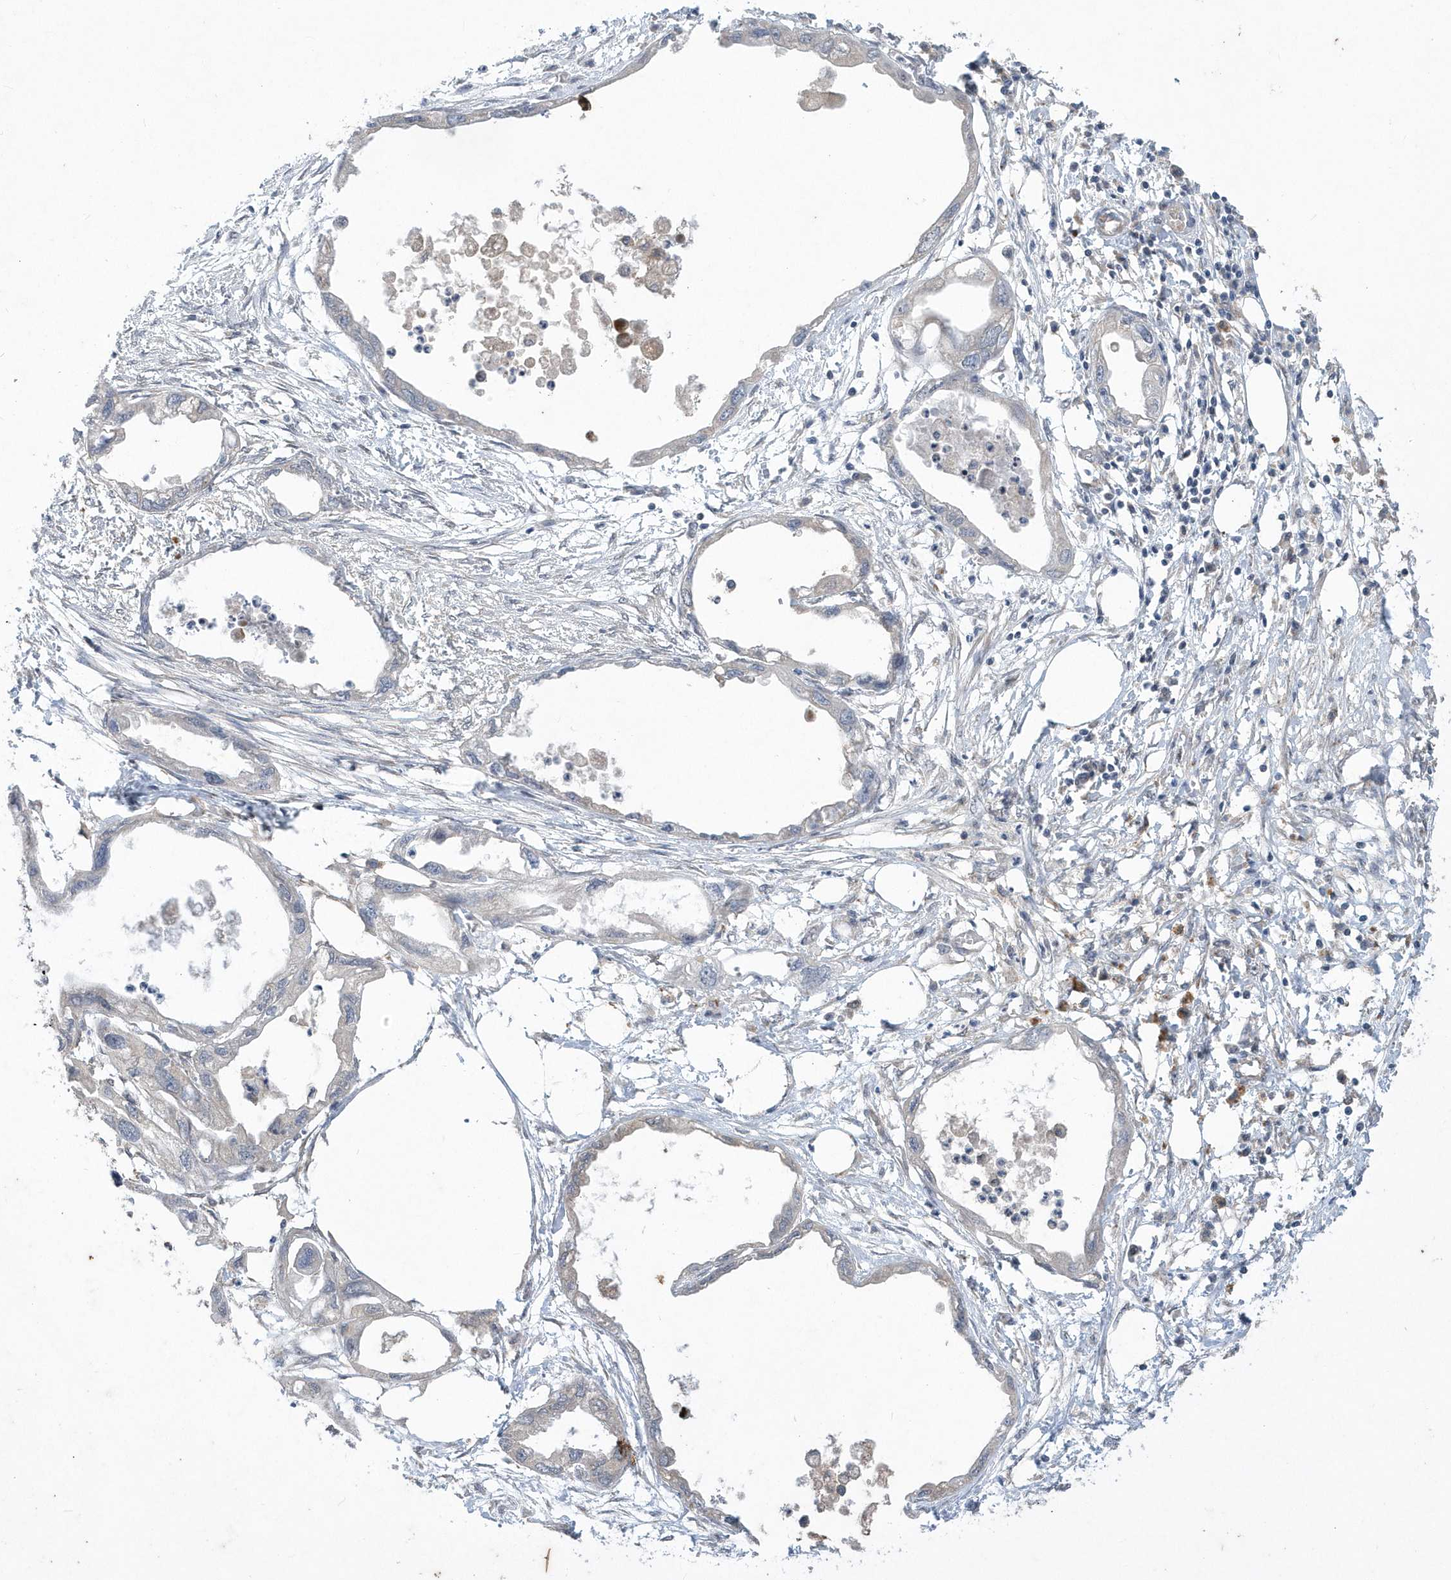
{"staining": {"intensity": "negative", "quantity": "none", "location": "none"}, "tissue": "endometrial cancer", "cell_type": "Tumor cells", "image_type": "cancer", "snomed": [{"axis": "morphology", "description": "Adenocarcinoma, NOS"}, {"axis": "morphology", "description": "Adenocarcinoma, metastatic, NOS"}, {"axis": "topography", "description": "Adipose tissue"}, {"axis": "topography", "description": "Endometrium"}], "caption": "Tumor cells are negative for protein expression in human adenocarcinoma (endometrial).", "gene": "AKR7A2", "patient": {"sex": "female", "age": 67}}